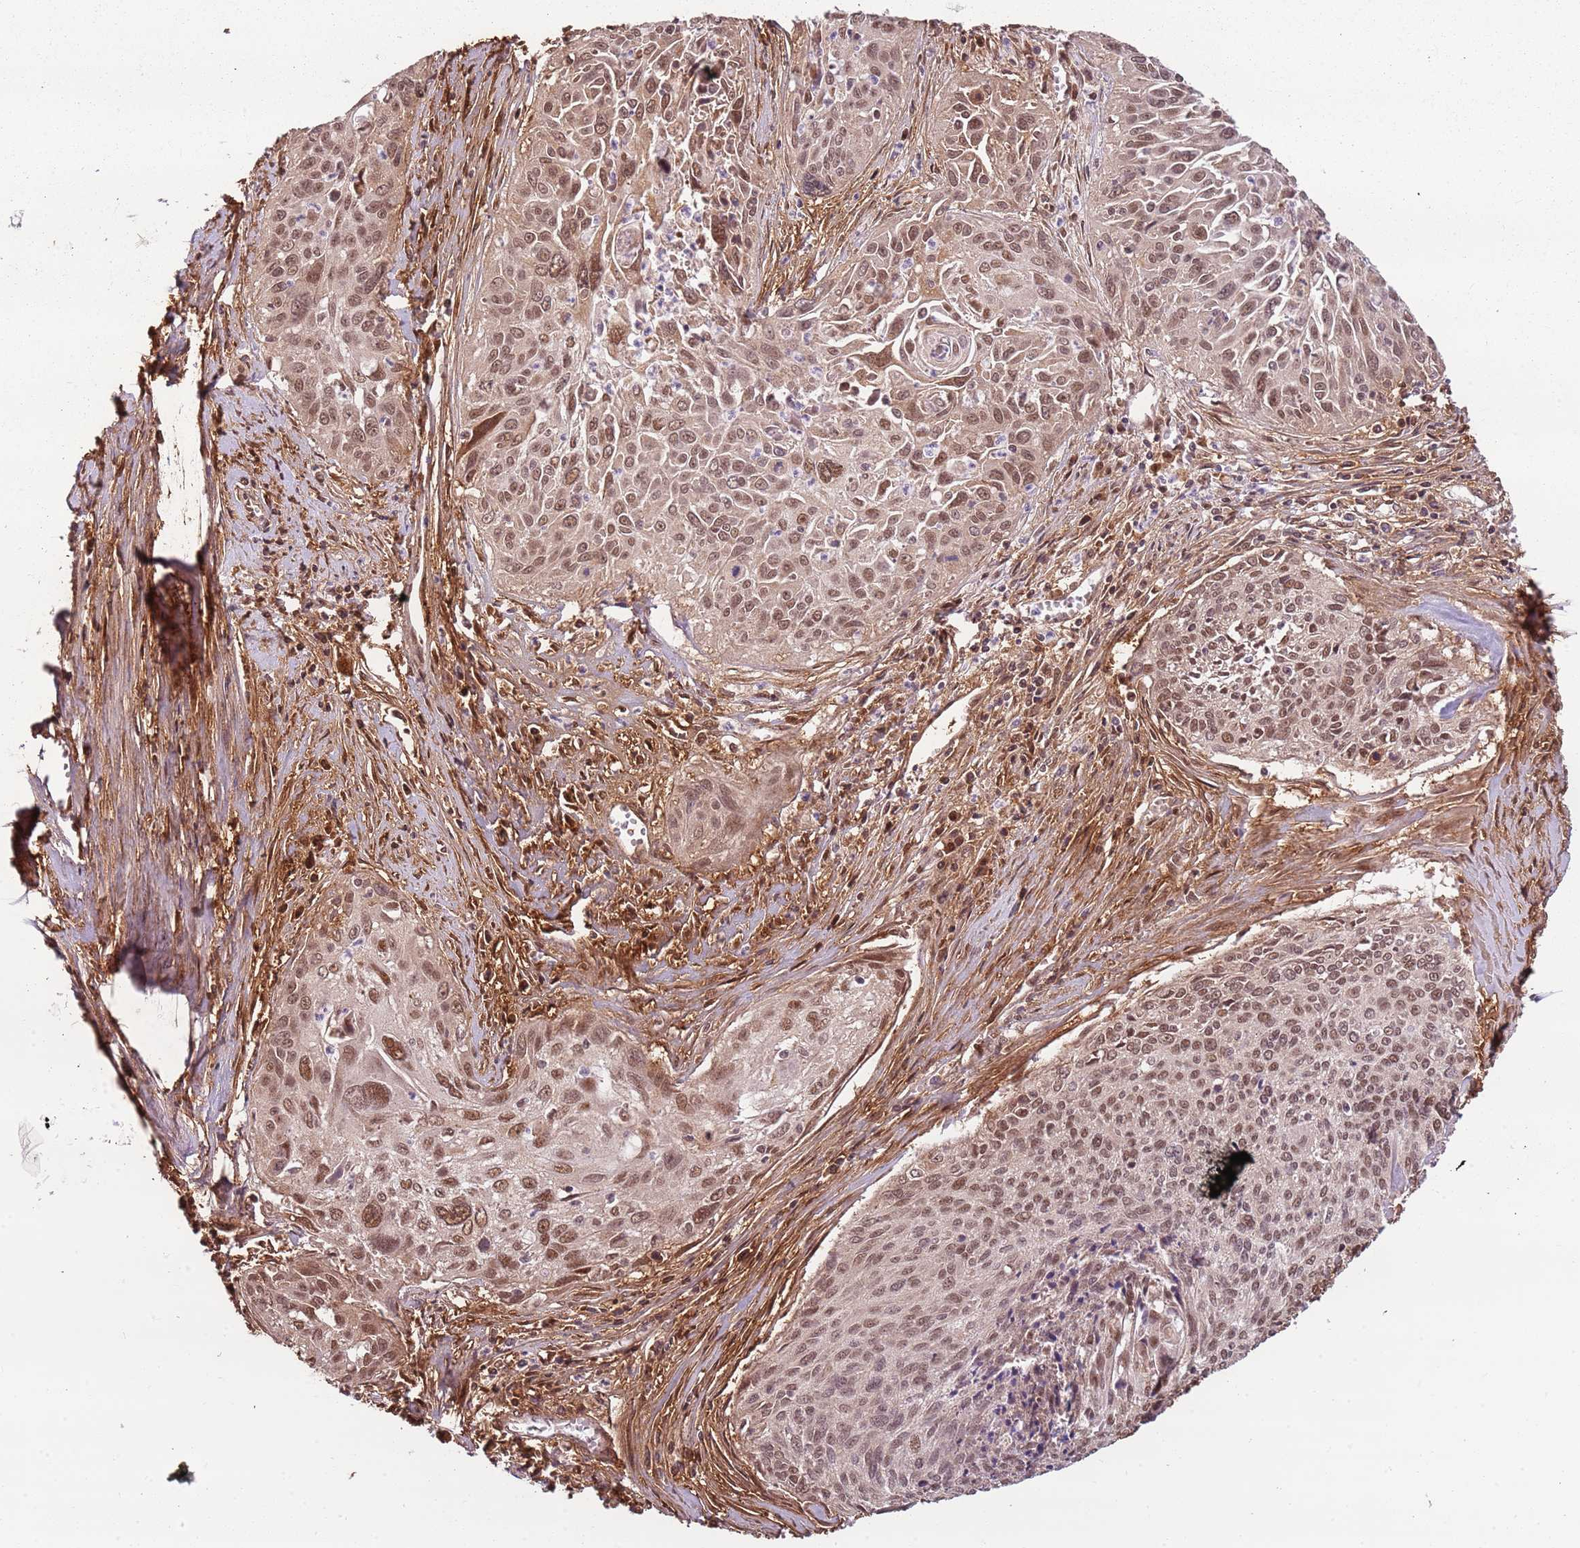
{"staining": {"intensity": "moderate", "quantity": ">75%", "location": "nuclear"}, "tissue": "cervical cancer", "cell_type": "Tumor cells", "image_type": "cancer", "snomed": [{"axis": "morphology", "description": "Squamous cell carcinoma, NOS"}, {"axis": "topography", "description": "Cervix"}], "caption": "Tumor cells display medium levels of moderate nuclear positivity in approximately >75% of cells in cervical cancer (squamous cell carcinoma).", "gene": "POLR3H", "patient": {"sex": "female", "age": 55}}